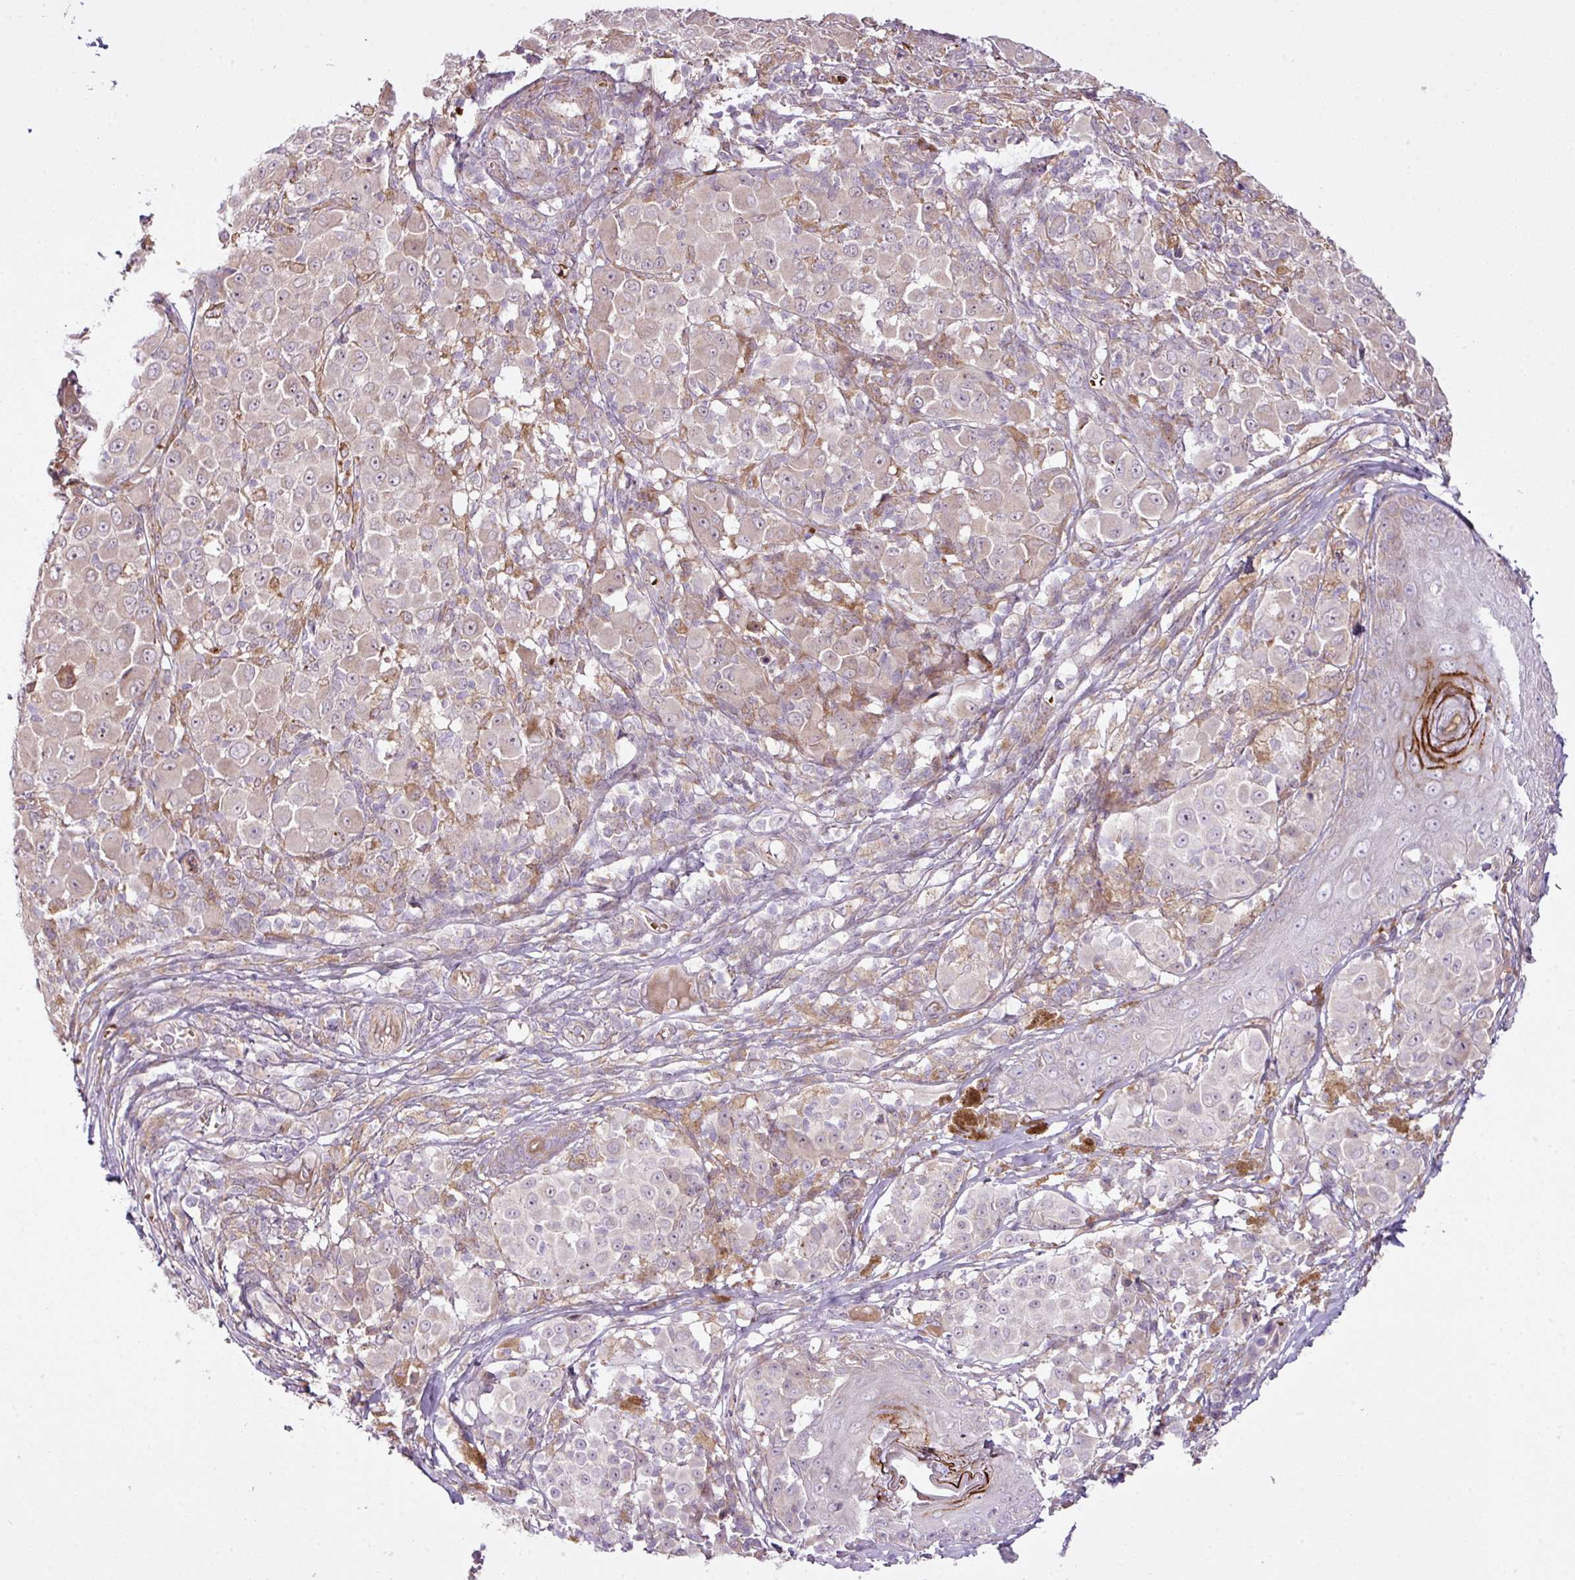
{"staining": {"intensity": "weak", "quantity": "<25%", "location": "cytoplasmic/membranous"}, "tissue": "melanoma", "cell_type": "Tumor cells", "image_type": "cancer", "snomed": [{"axis": "morphology", "description": "Malignant melanoma, NOS"}, {"axis": "topography", "description": "Skin"}], "caption": "High power microscopy micrograph of an IHC micrograph of malignant melanoma, revealing no significant expression in tumor cells. (Brightfield microscopy of DAB (3,3'-diaminobenzidine) immunohistochemistry at high magnification).", "gene": "COX18", "patient": {"sex": "female", "age": 43}}